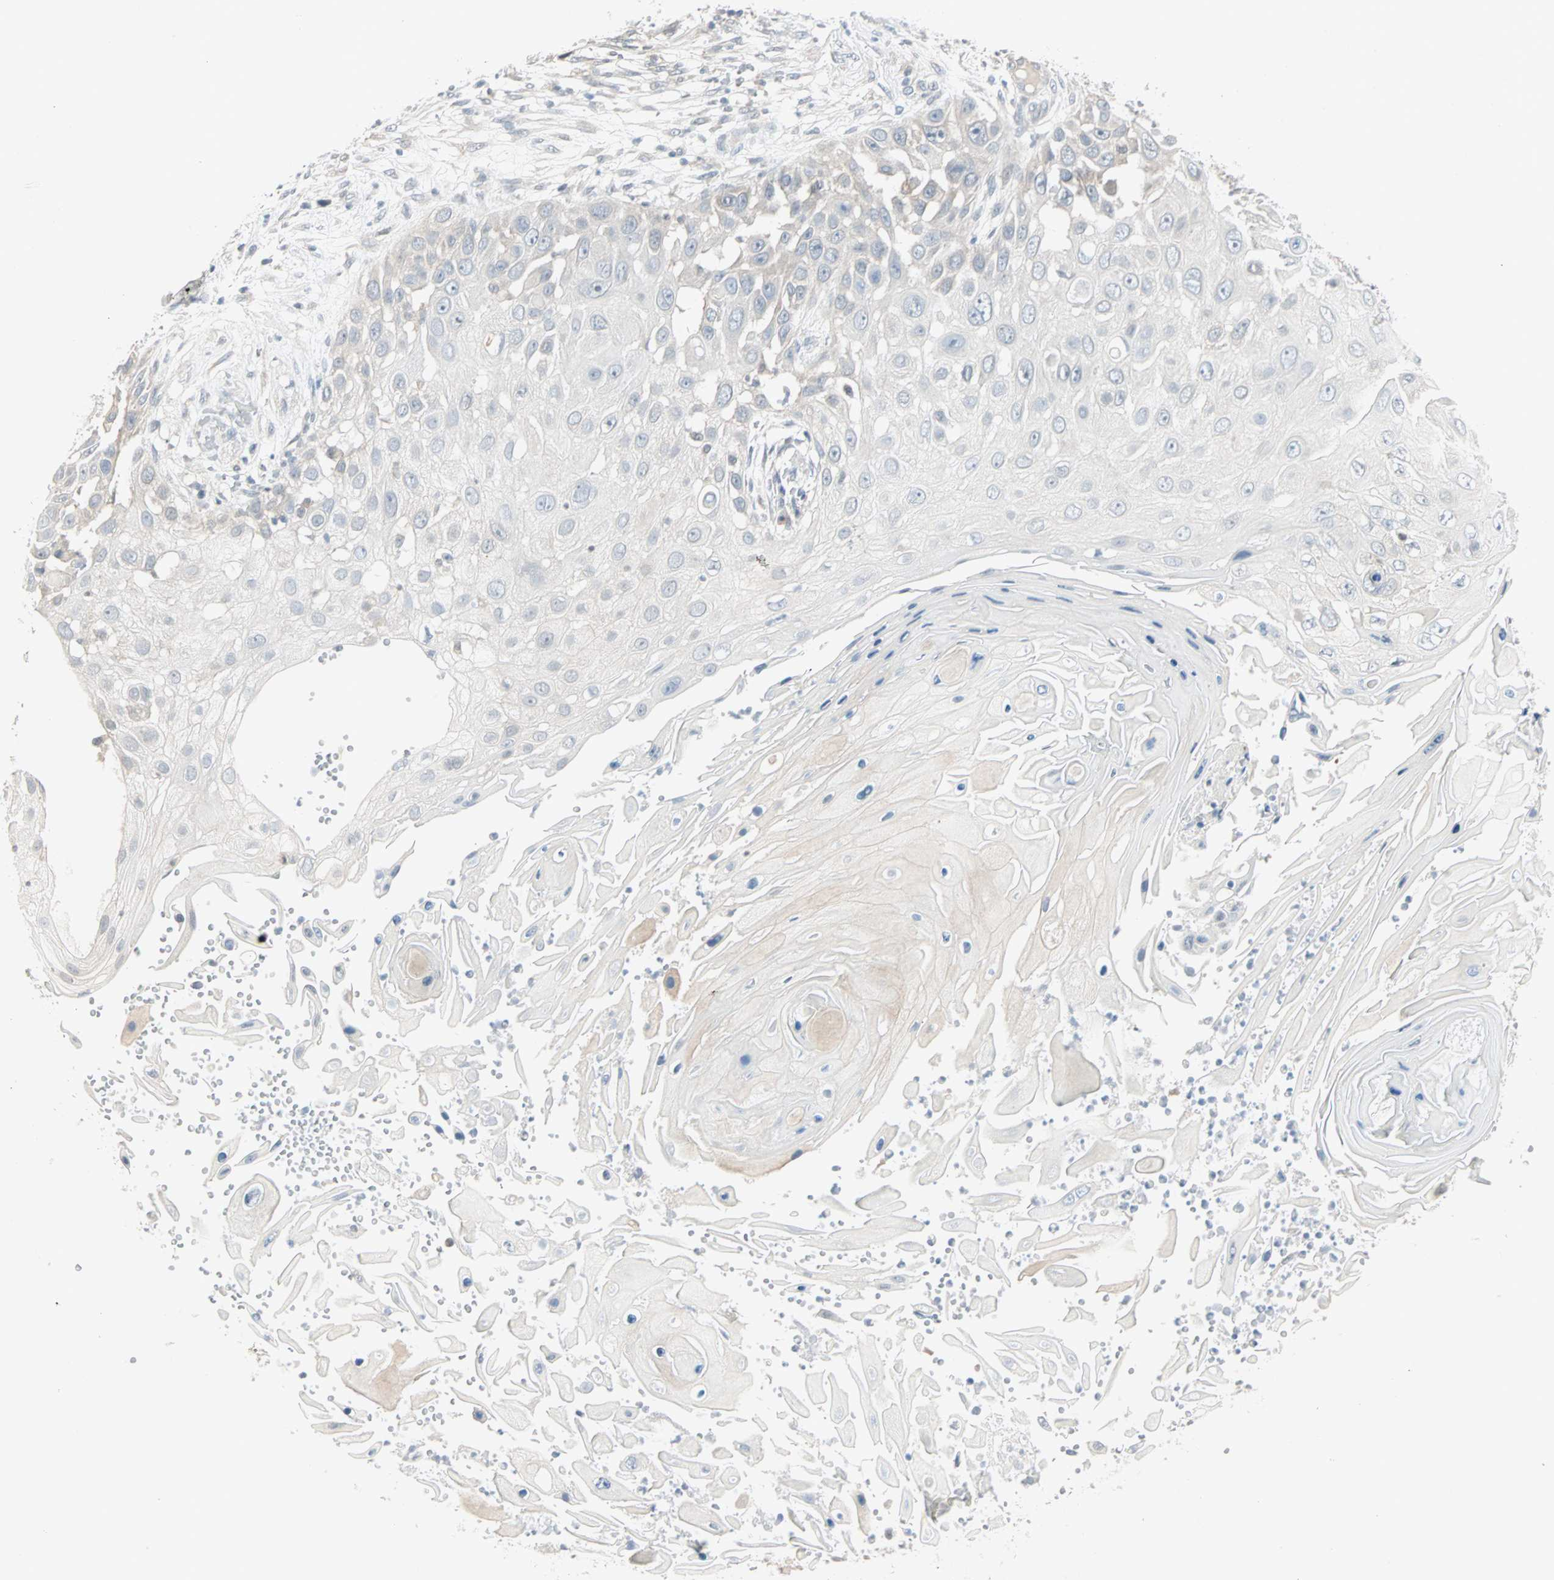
{"staining": {"intensity": "negative", "quantity": "none", "location": "none"}, "tissue": "skin cancer", "cell_type": "Tumor cells", "image_type": "cancer", "snomed": [{"axis": "morphology", "description": "Squamous cell carcinoma, NOS"}, {"axis": "topography", "description": "Skin"}], "caption": "Histopathology image shows no significant protein staining in tumor cells of squamous cell carcinoma (skin).", "gene": "PTPA", "patient": {"sex": "female", "age": 44}}